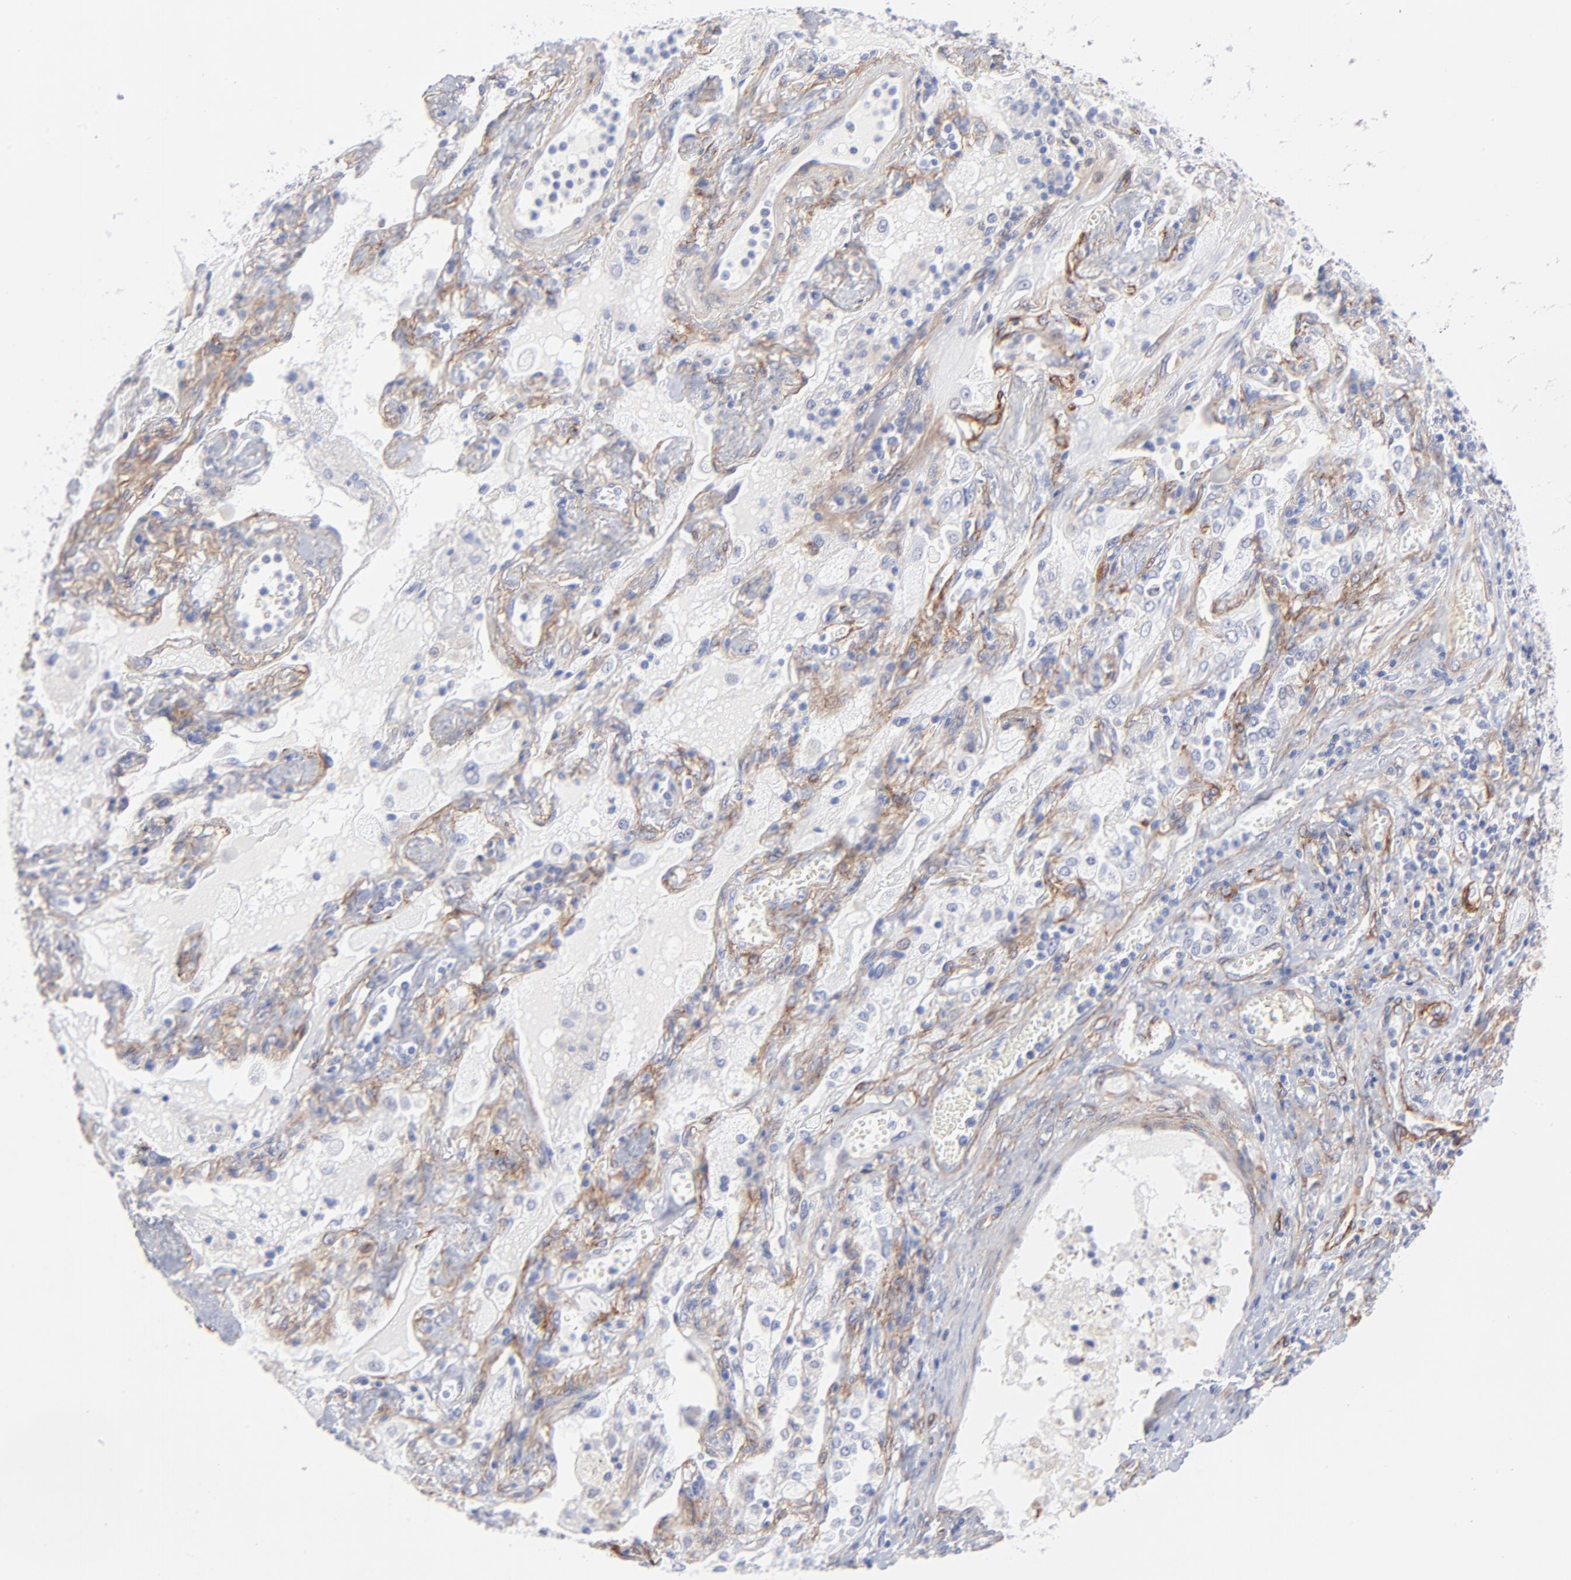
{"staining": {"intensity": "negative", "quantity": "none", "location": "none"}, "tissue": "lung cancer", "cell_type": "Tumor cells", "image_type": "cancer", "snomed": [{"axis": "morphology", "description": "Squamous cell carcinoma, NOS"}, {"axis": "topography", "description": "Lung"}], "caption": "The micrograph shows no staining of tumor cells in lung cancer. (DAB (3,3'-diaminobenzidine) immunohistochemistry with hematoxylin counter stain).", "gene": "PDGFRB", "patient": {"sex": "female", "age": 76}}